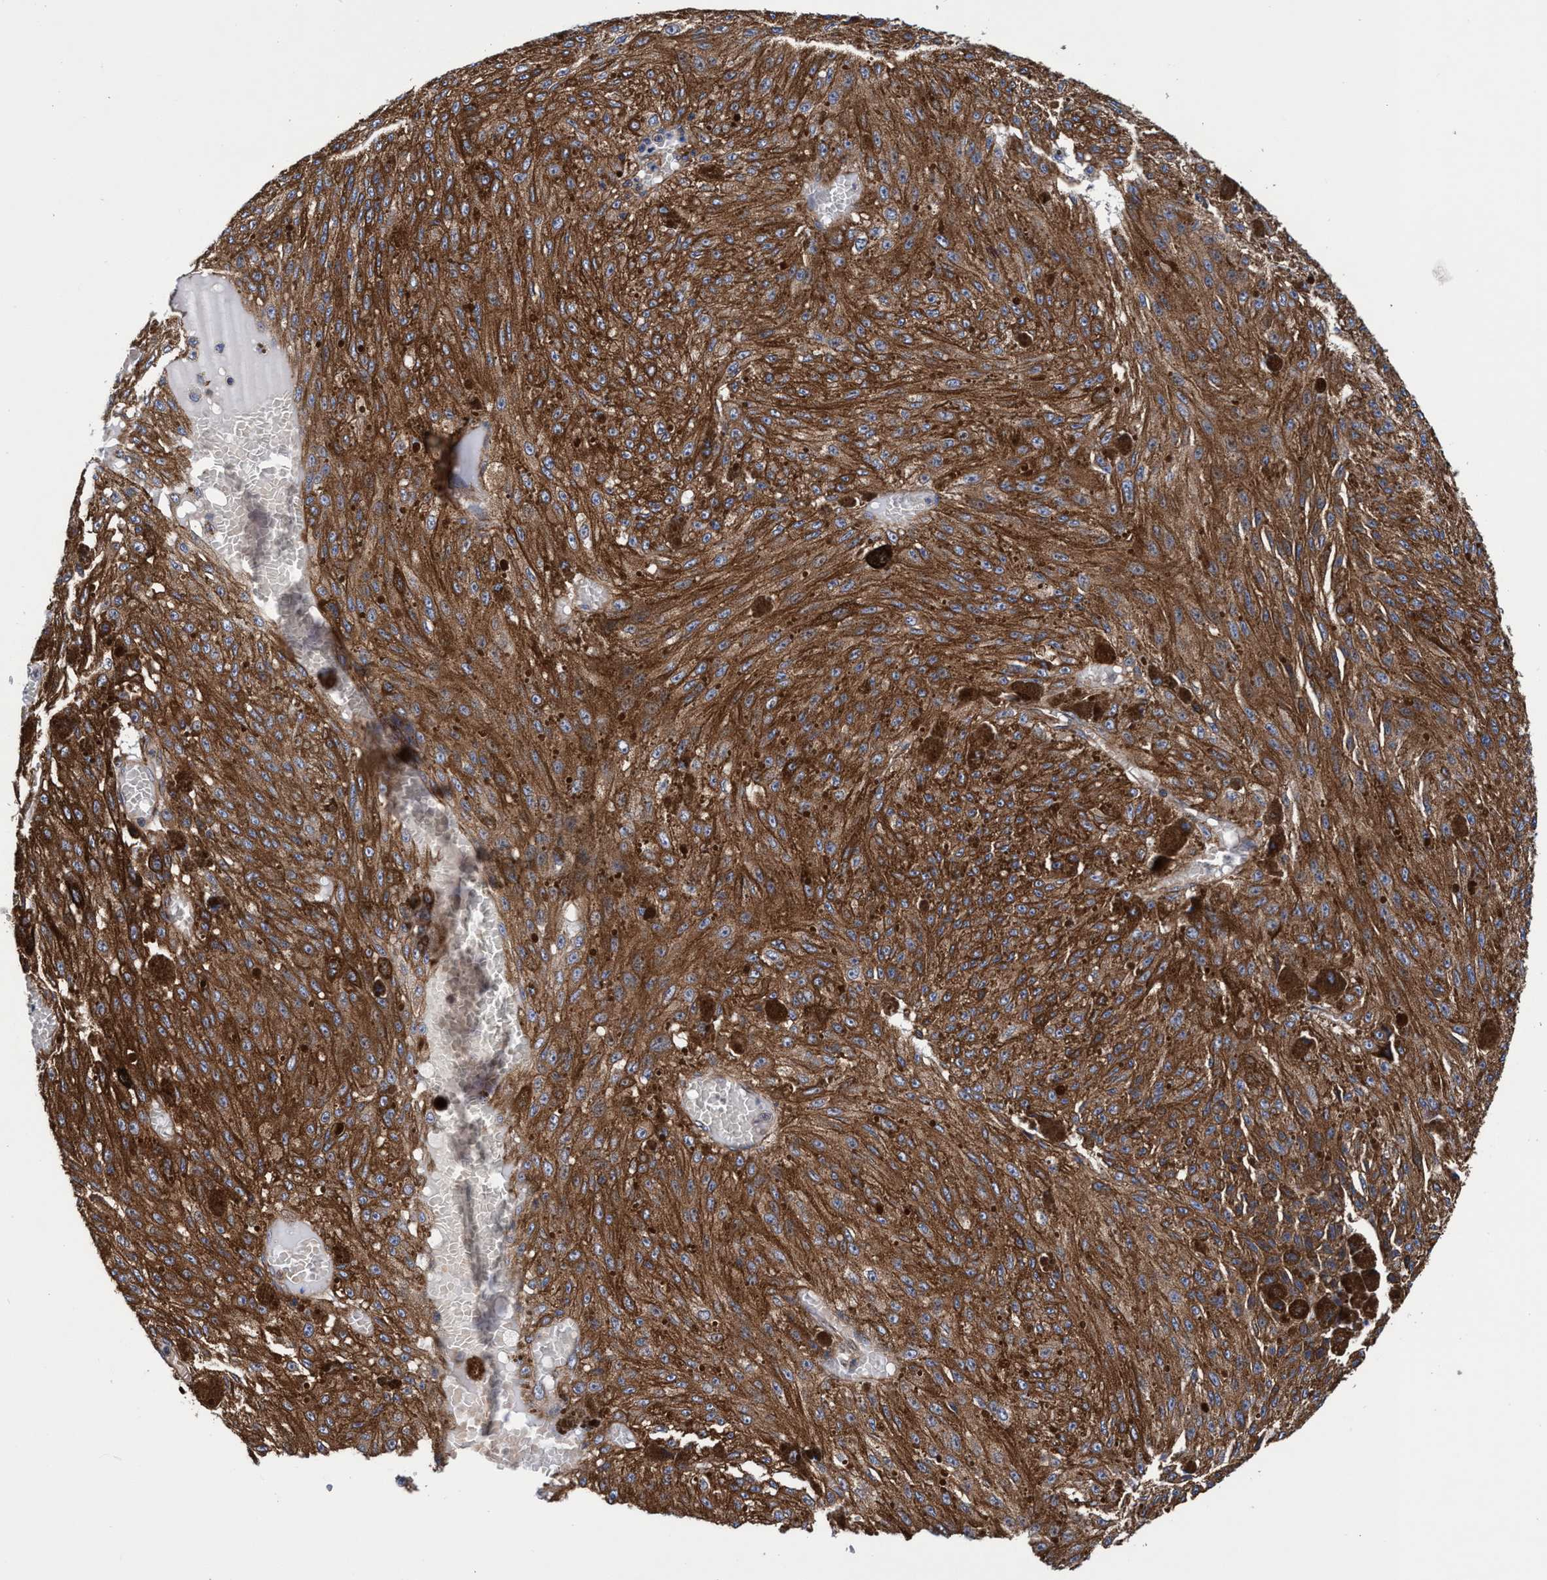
{"staining": {"intensity": "strong", "quantity": ">75%", "location": "cytoplasmic/membranous"}, "tissue": "melanoma", "cell_type": "Tumor cells", "image_type": "cancer", "snomed": [{"axis": "morphology", "description": "Malignant melanoma, NOS"}, {"axis": "topography", "description": "Other"}], "caption": "An immunohistochemistry (IHC) histopathology image of tumor tissue is shown. Protein staining in brown highlights strong cytoplasmic/membranous positivity in melanoma within tumor cells.", "gene": "MCM3AP", "patient": {"sex": "male", "age": 79}}